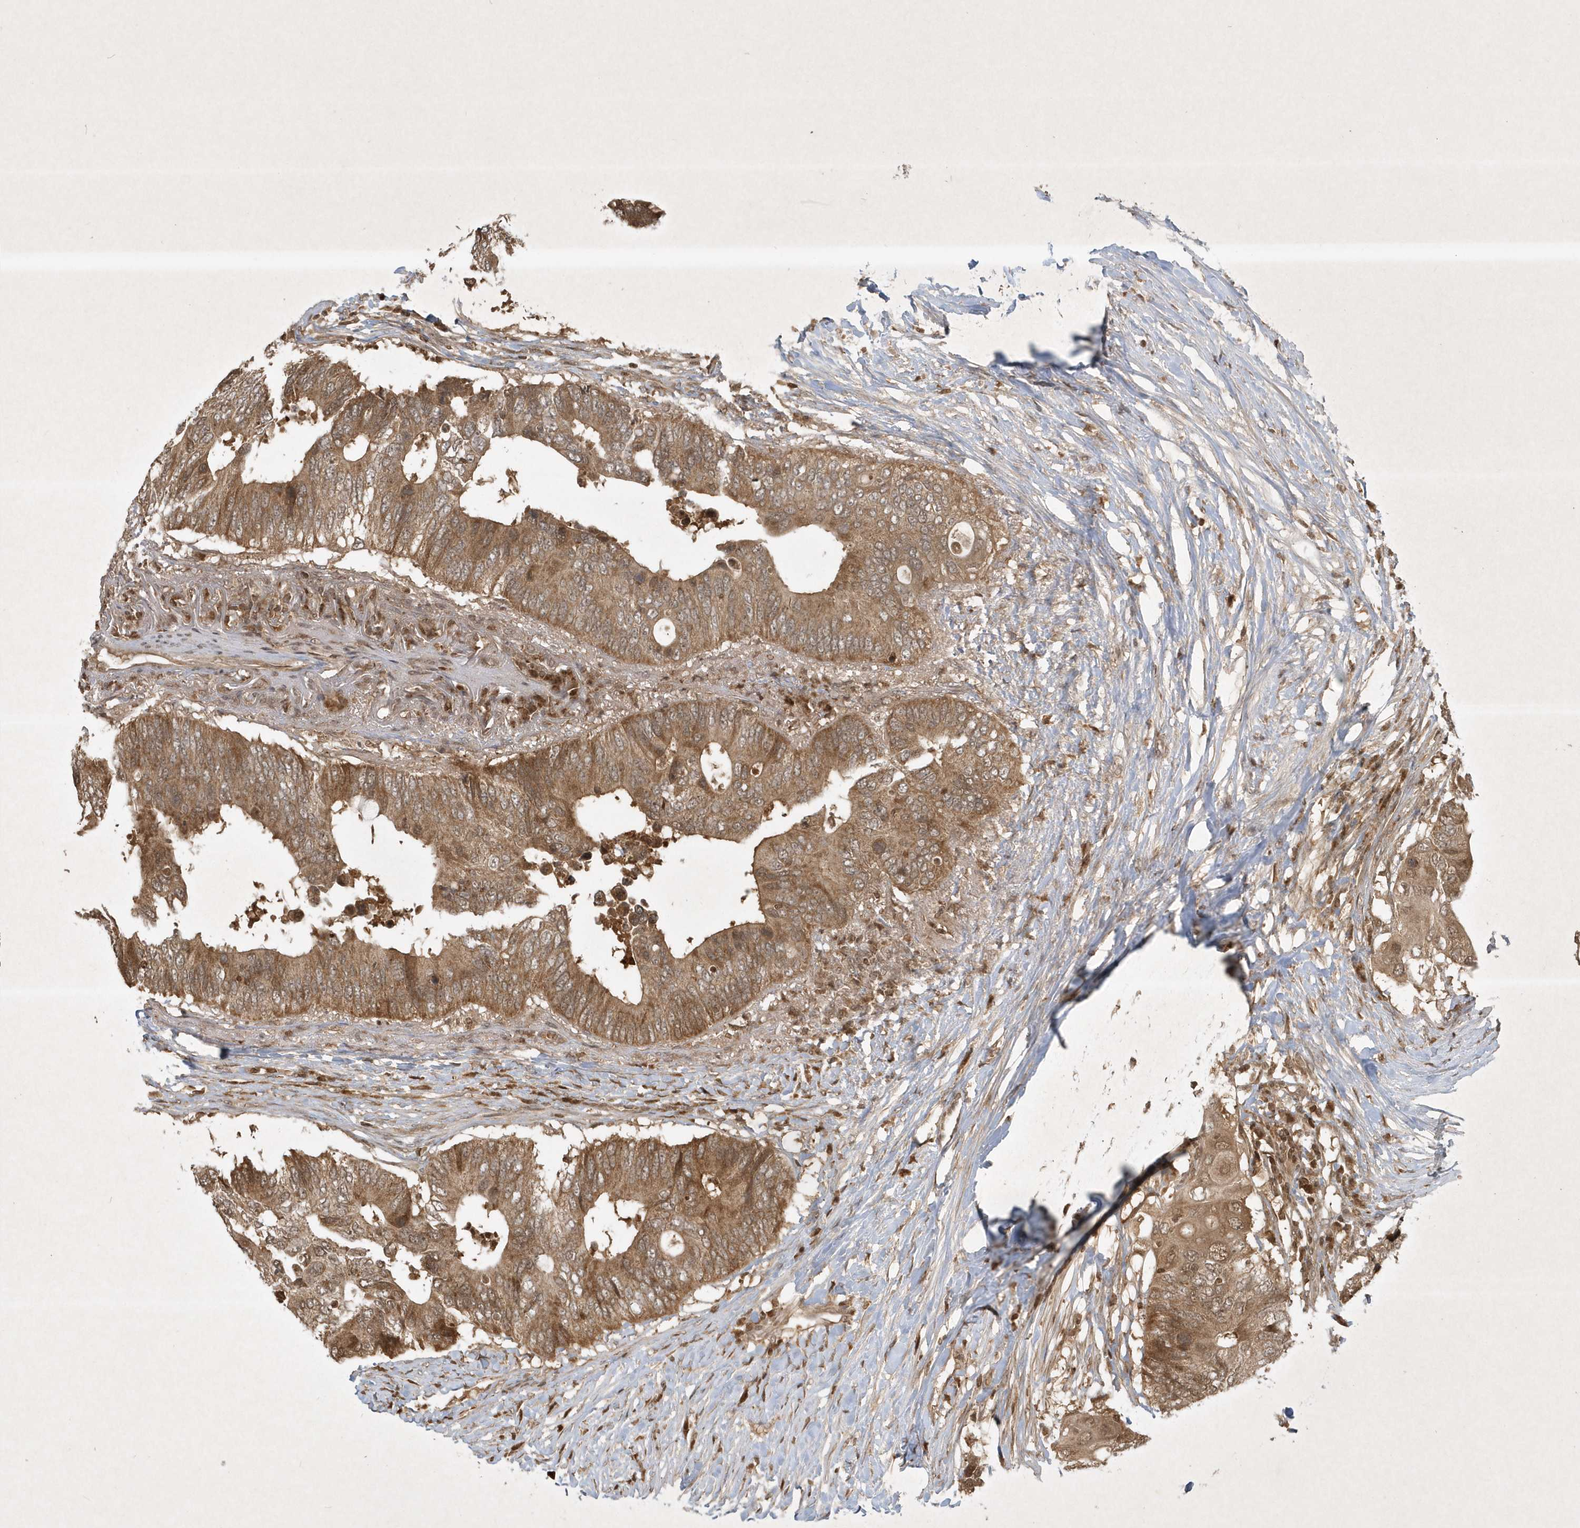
{"staining": {"intensity": "moderate", "quantity": ">75%", "location": "cytoplasmic/membranous"}, "tissue": "colorectal cancer", "cell_type": "Tumor cells", "image_type": "cancer", "snomed": [{"axis": "morphology", "description": "Adenocarcinoma, NOS"}, {"axis": "topography", "description": "Colon"}], "caption": "Moderate cytoplasmic/membranous protein expression is appreciated in approximately >75% of tumor cells in colorectal cancer.", "gene": "PLTP", "patient": {"sex": "male", "age": 71}}